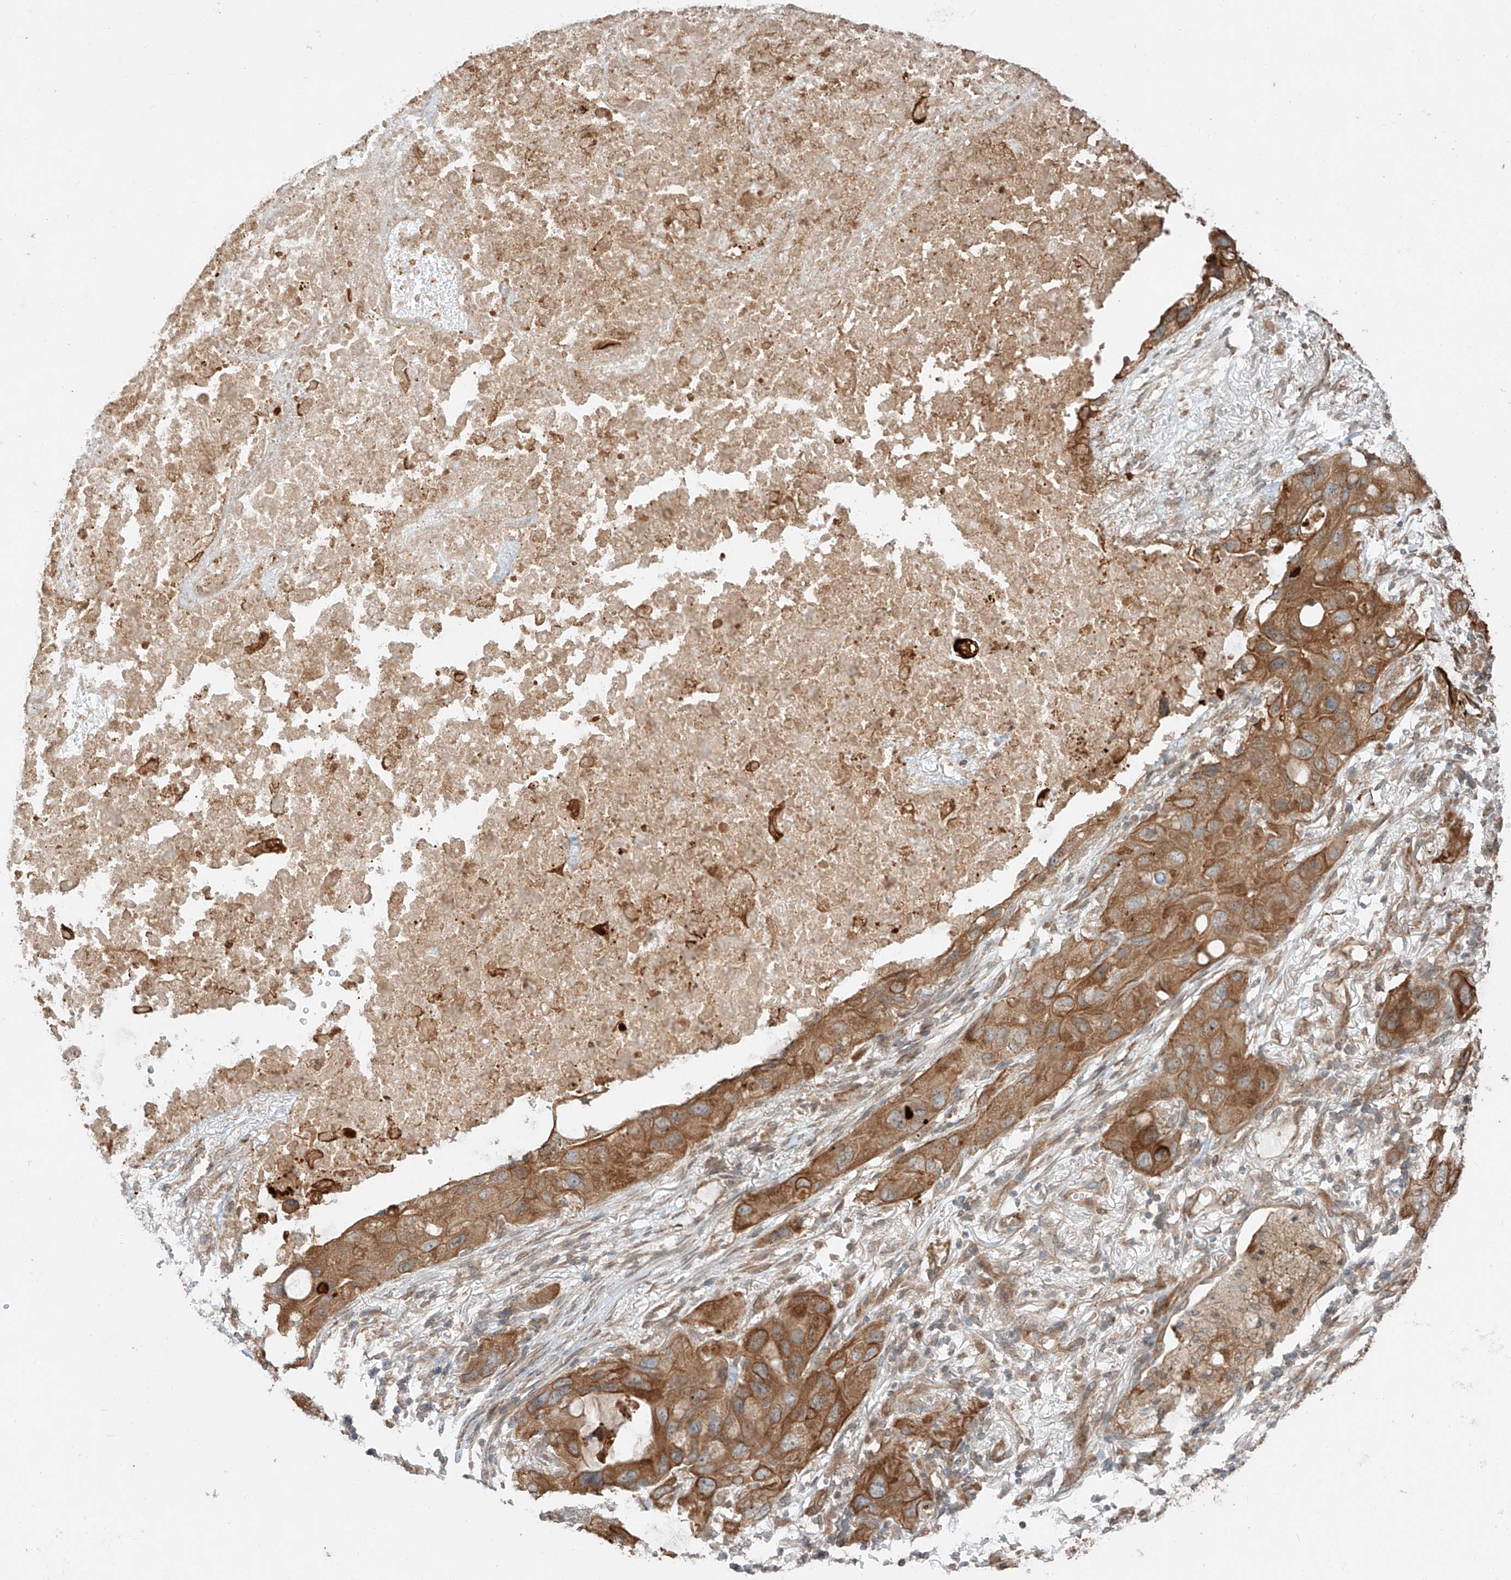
{"staining": {"intensity": "moderate", "quantity": ">75%", "location": "cytoplasmic/membranous"}, "tissue": "lung cancer", "cell_type": "Tumor cells", "image_type": "cancer", "snomed": [{"axis": "morphology", "description": "Squamous cell carcinoma, NOS"}, {"axis": "topography", "description": "Lung"}], "caption": "Immunohistochemical staining of lung cancer reveals moderate cytoplasmic/membranous protein staining in about >75% of tumor cells.", "gene": "CEP162", "patient": {"sex": "female", "age": 73}}